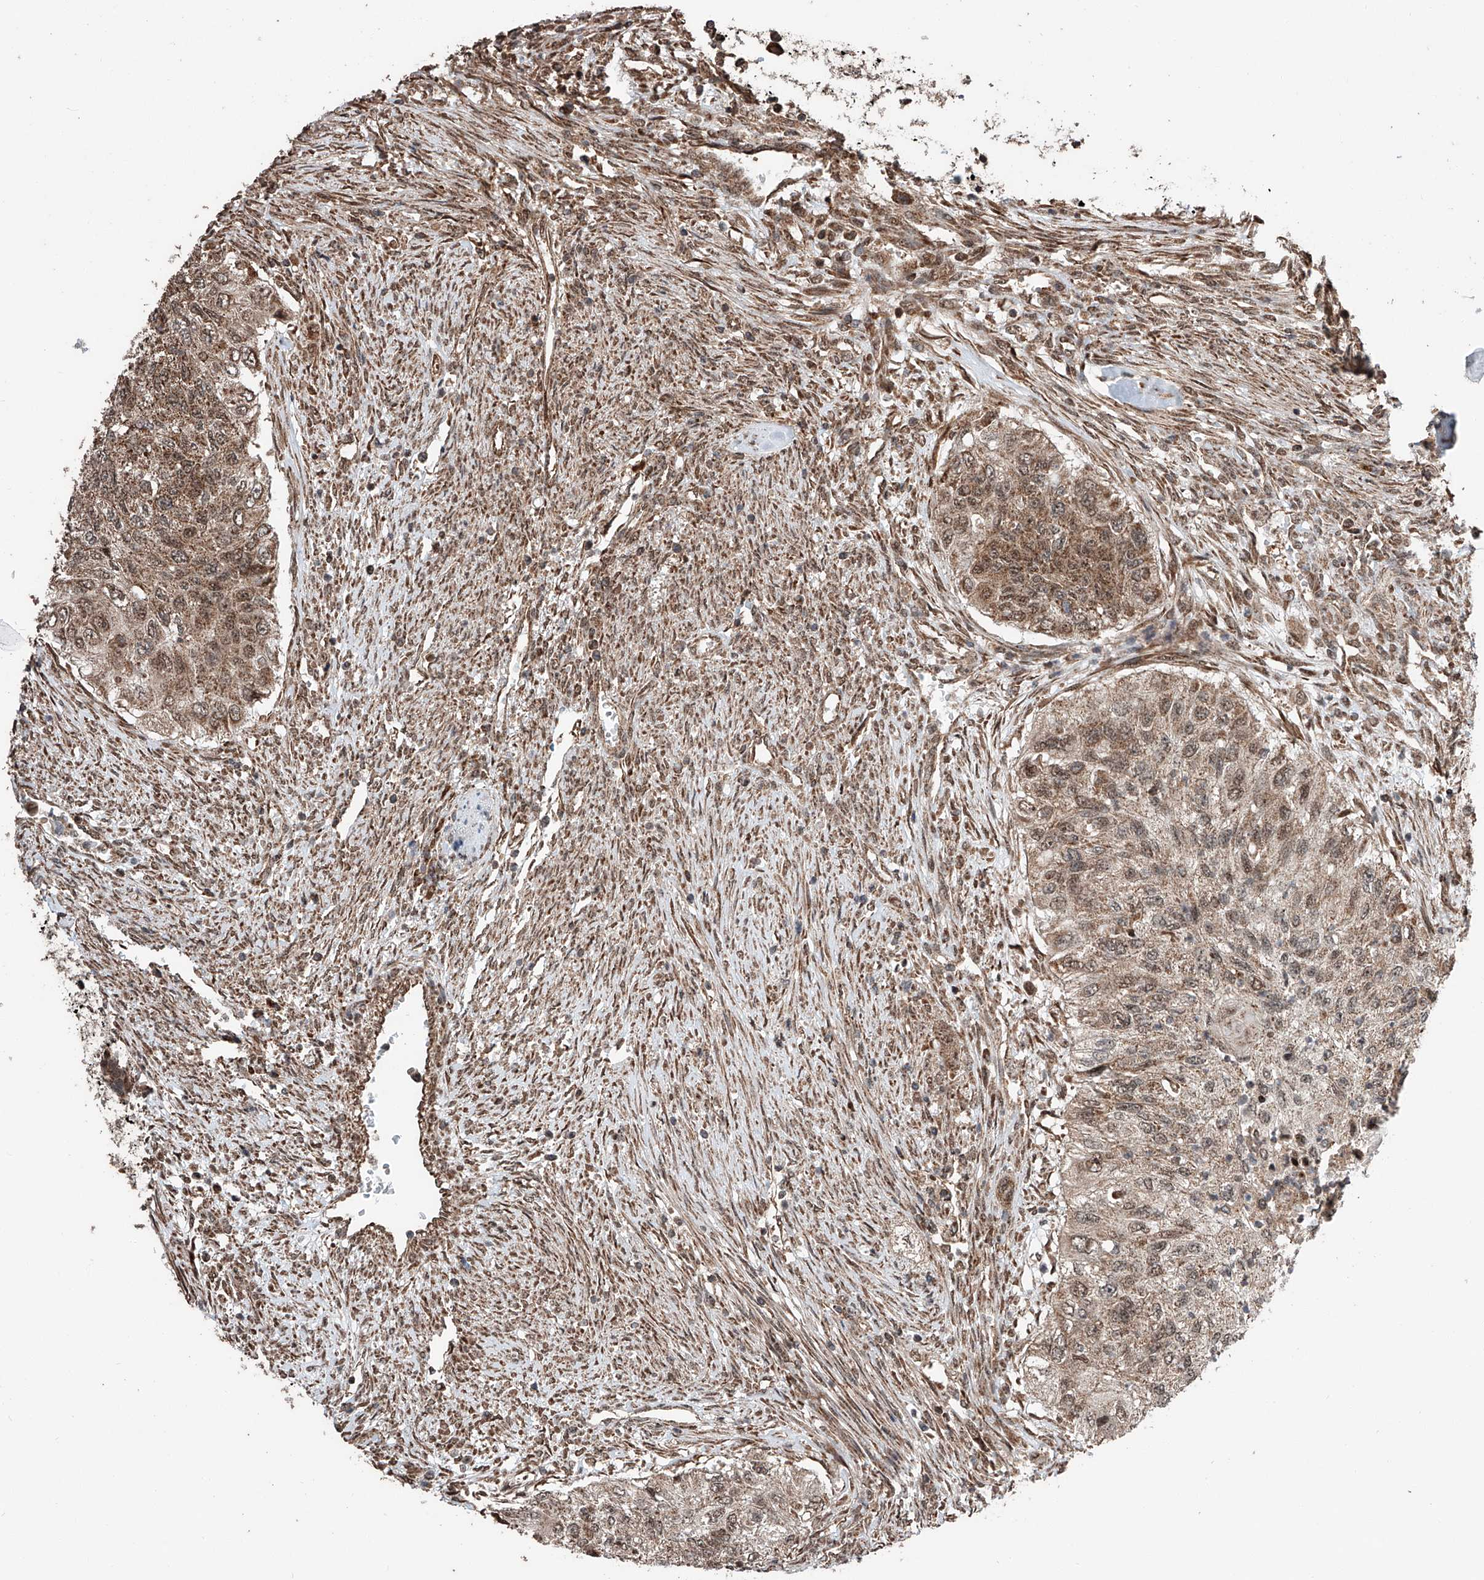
{"staining": {"intensity": "moderate", "quantity": ">75%", "location": "cytoplasmic/membranous,nuclear"}, "tissue": "urothelial cancer", "cell_type": "Tumor cells", "image_type": "cancer", "snomed": [{"axis": "morphology", "description": "Urothelial carcinoma, High grade"}, {"axis": "topography", "description": "Urinary bladder"}], "caption": "Immunohistochemical staining of human high-grade urothelial carcinoma demonstrates medium levels of moderate cytoplasmic/membranous and nuclear protein expression in approximately >75% of tumor cells. (brown staining indicates protein expression, while blue staining denotes nuclei).", "gene": "ZNF445", "patient": {"sex": "female", "age": 60}}